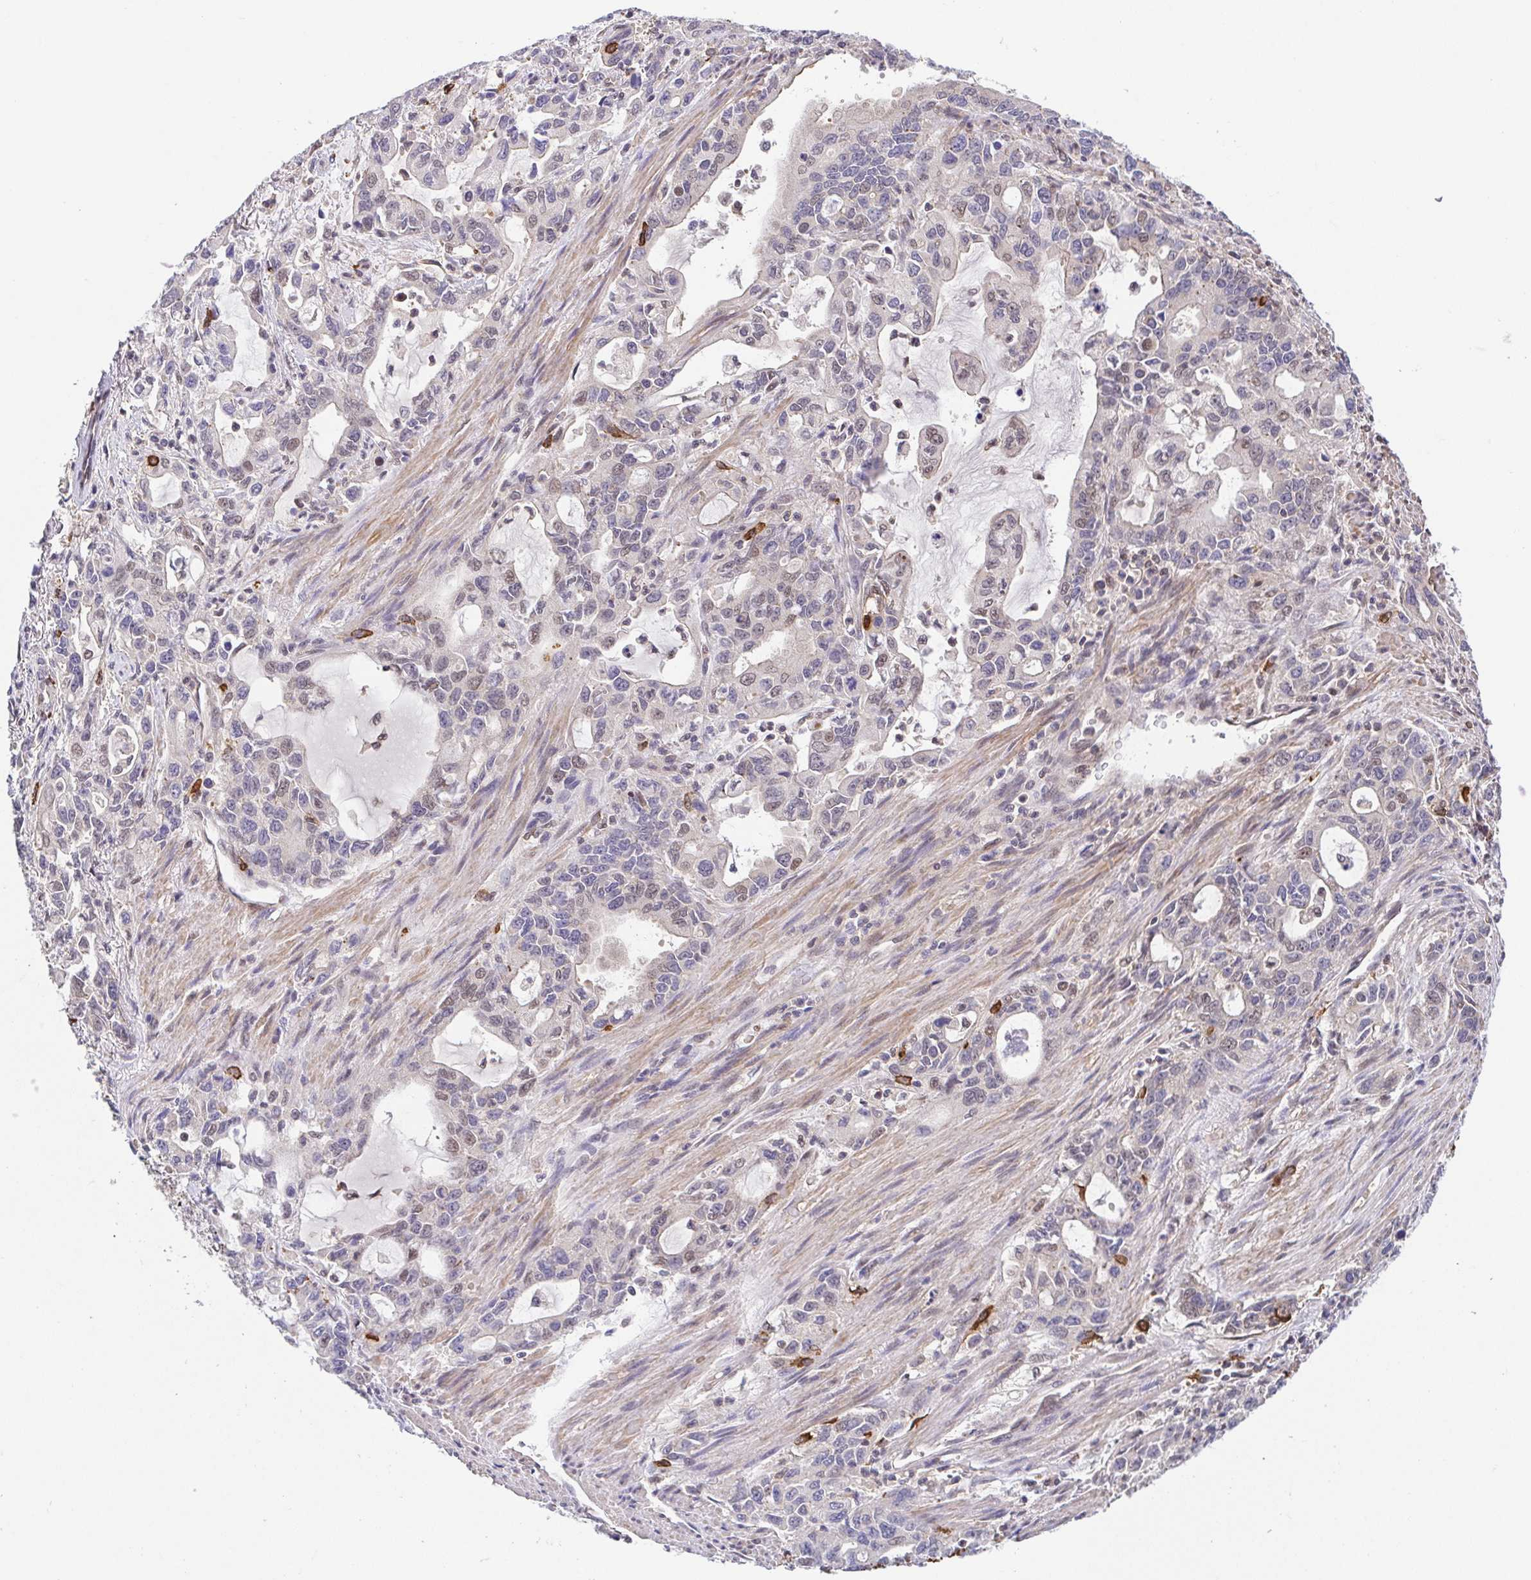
{"staining": {"intensity": "weak", "quantity": "<25%", "location": "nuclear"}, "tissue": "stomach cancer", "cell_type": "Tumor cells", "image_type": "cancer", "snomed": [{"axis": "morphology", "description": "Adenocarcinoma, NOS"}, {"axis": "topography", "description": "Stomach, upper"}], "caption": "Stomach cancer stained for a protein using IHC demonstrates no expression tumor cells.", "gene": "PREPL", "patient": {"sex": "male", "age": 85}}